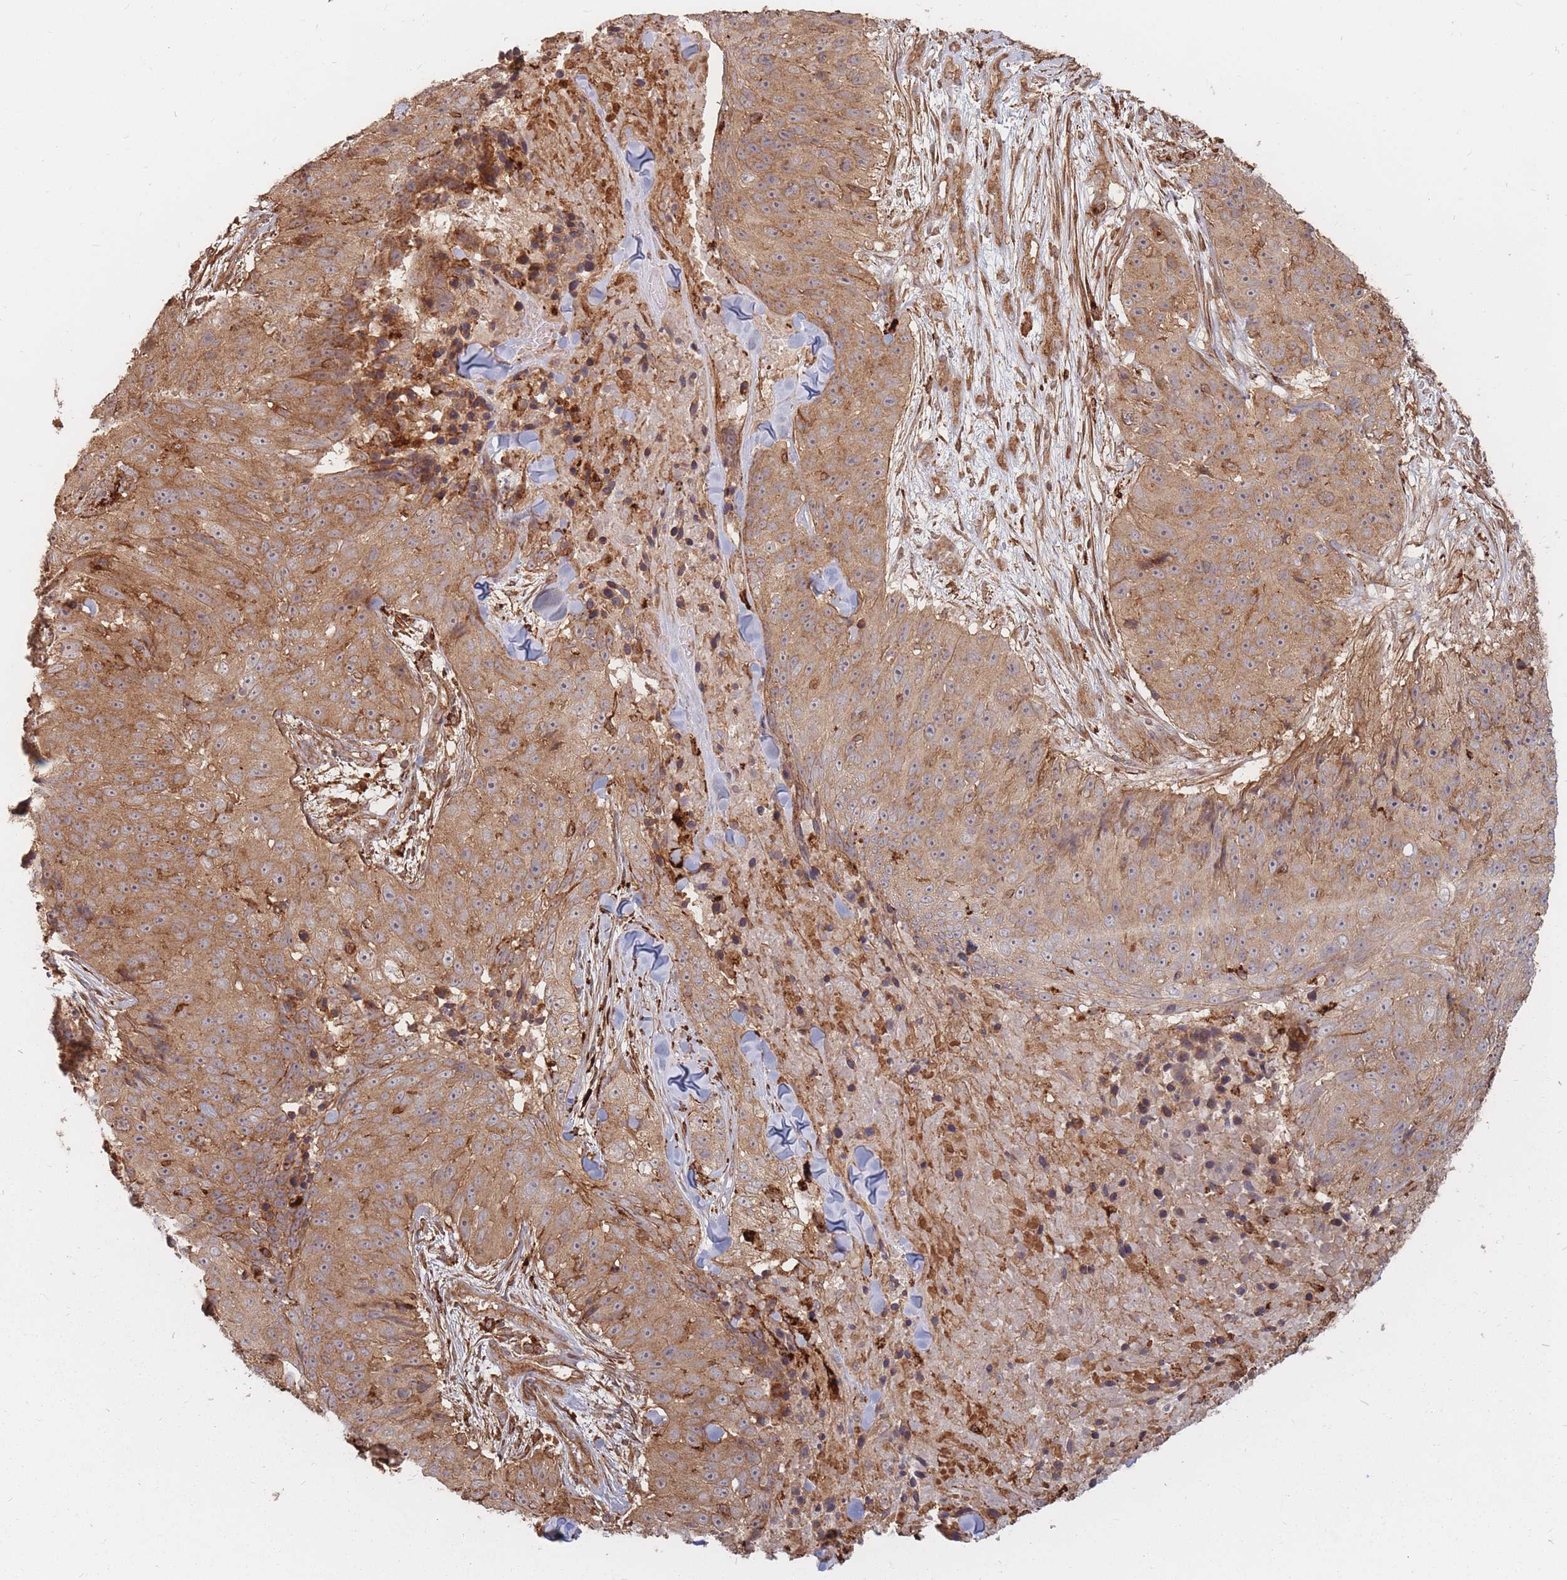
{"staining": {"intensity": "moderate", "quantity": ">75%", "location": "cytoplasmic/membranous"}, "tissue": "skin cancer", "cell_type": "Tumor cells", "image_type": "cancer", "snomed": [{"axis": "morphology", "description": "Squamous cell carcinoma, NOS"}, {"axis": "topography", "description": "Skin"}], "caption": "Human skin squamous cell carcinoma stained for a protein (brown) shows moderate cytoplasmic/membranous positive staining in about >75% of tumor cells.", "gene": "RASSF2", "patient": {"sex": "female", "age": 87}}